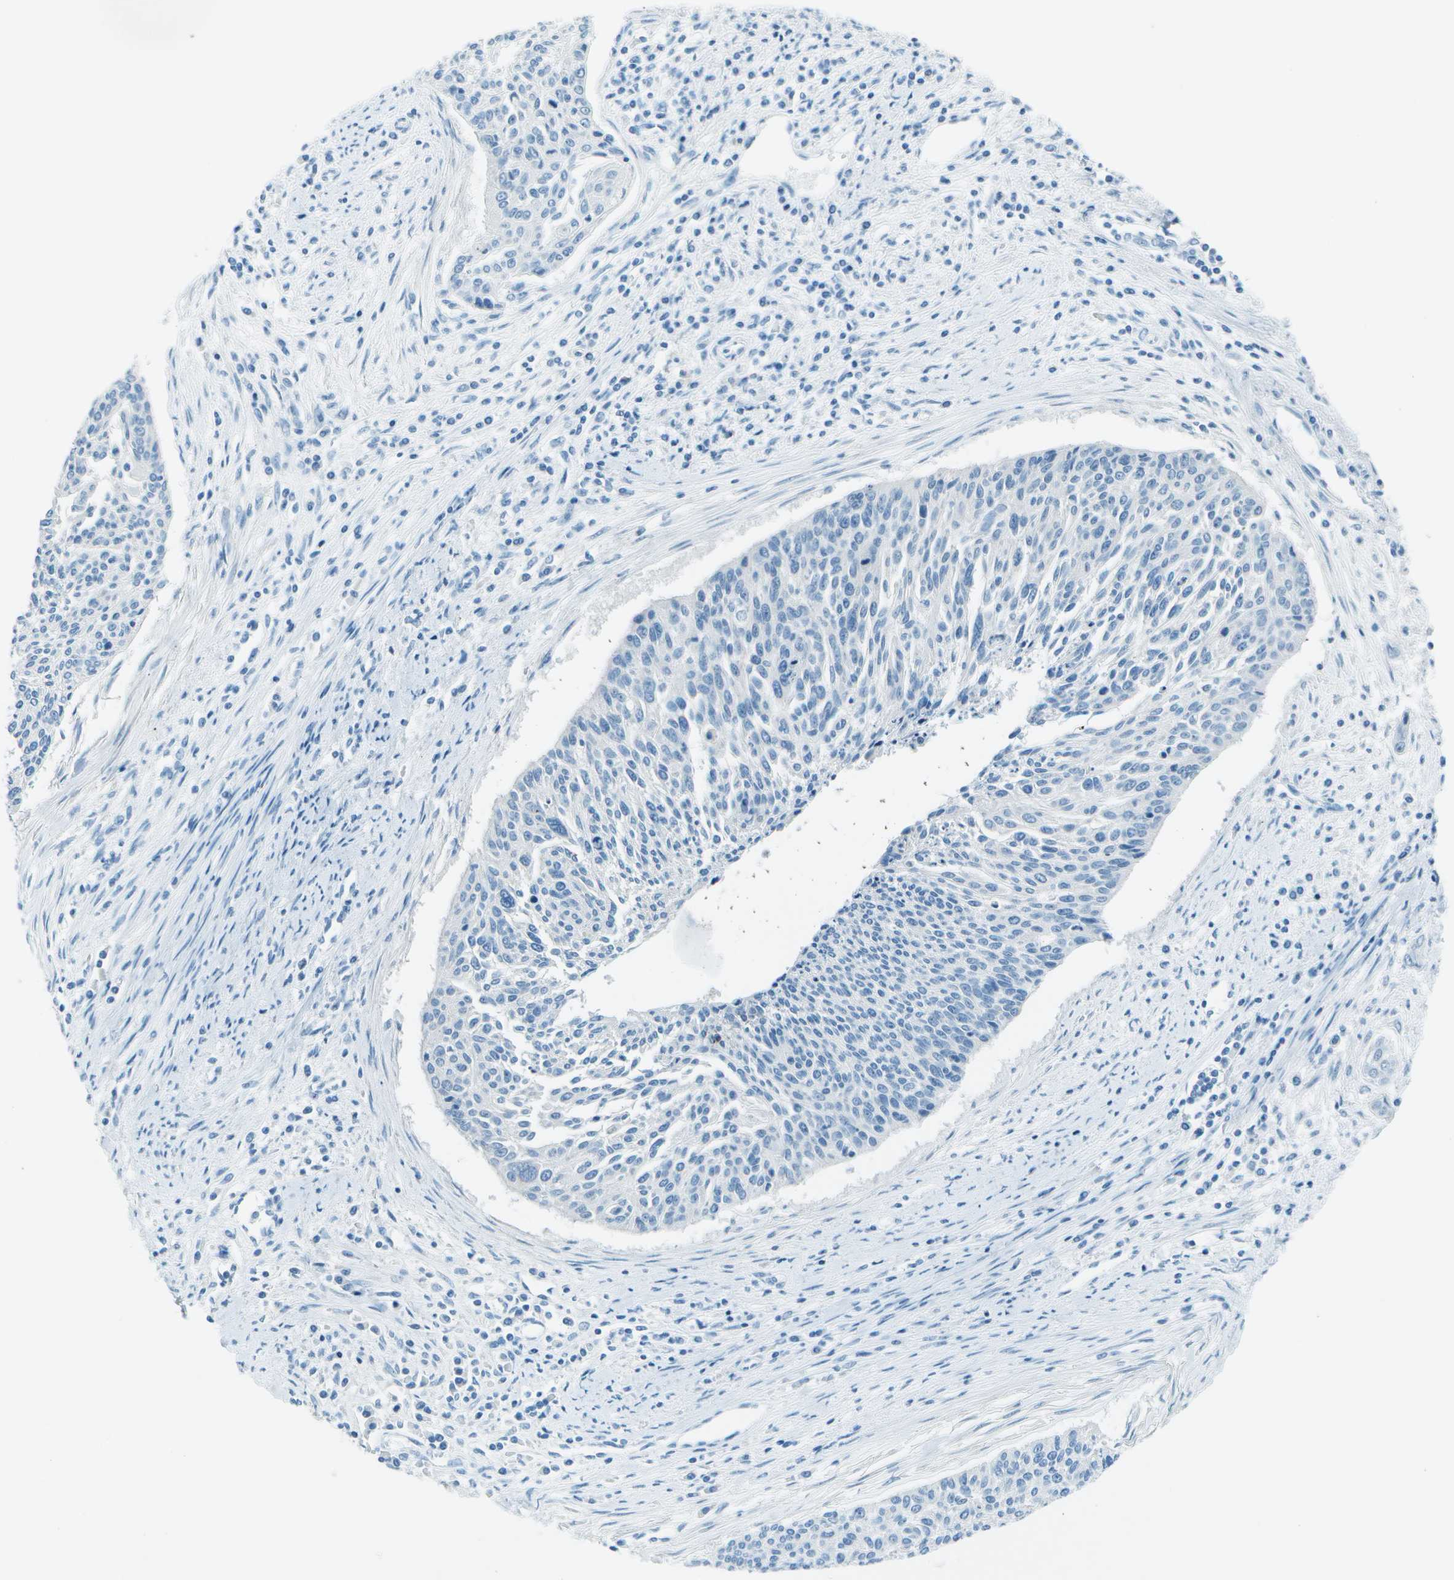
{"staining": {"intensity": "negative", "quantity": "none", "location": "none"}, "tissue": "cervical cancer", "cell_type": "Tumor cells", "image_type": "cancer", "snomed": [{"axis": "morphology", "description": "Squamous cell carcinoma, NOS"}, {"axis": "topography", "description": "Cervix"}], "caption": "An image of cervical squamous cell carcinoma stained for a protein displays no brown staining in tumor cells.", "gene": "FGF1", "patient": {"sex": "female", "age": 55}}